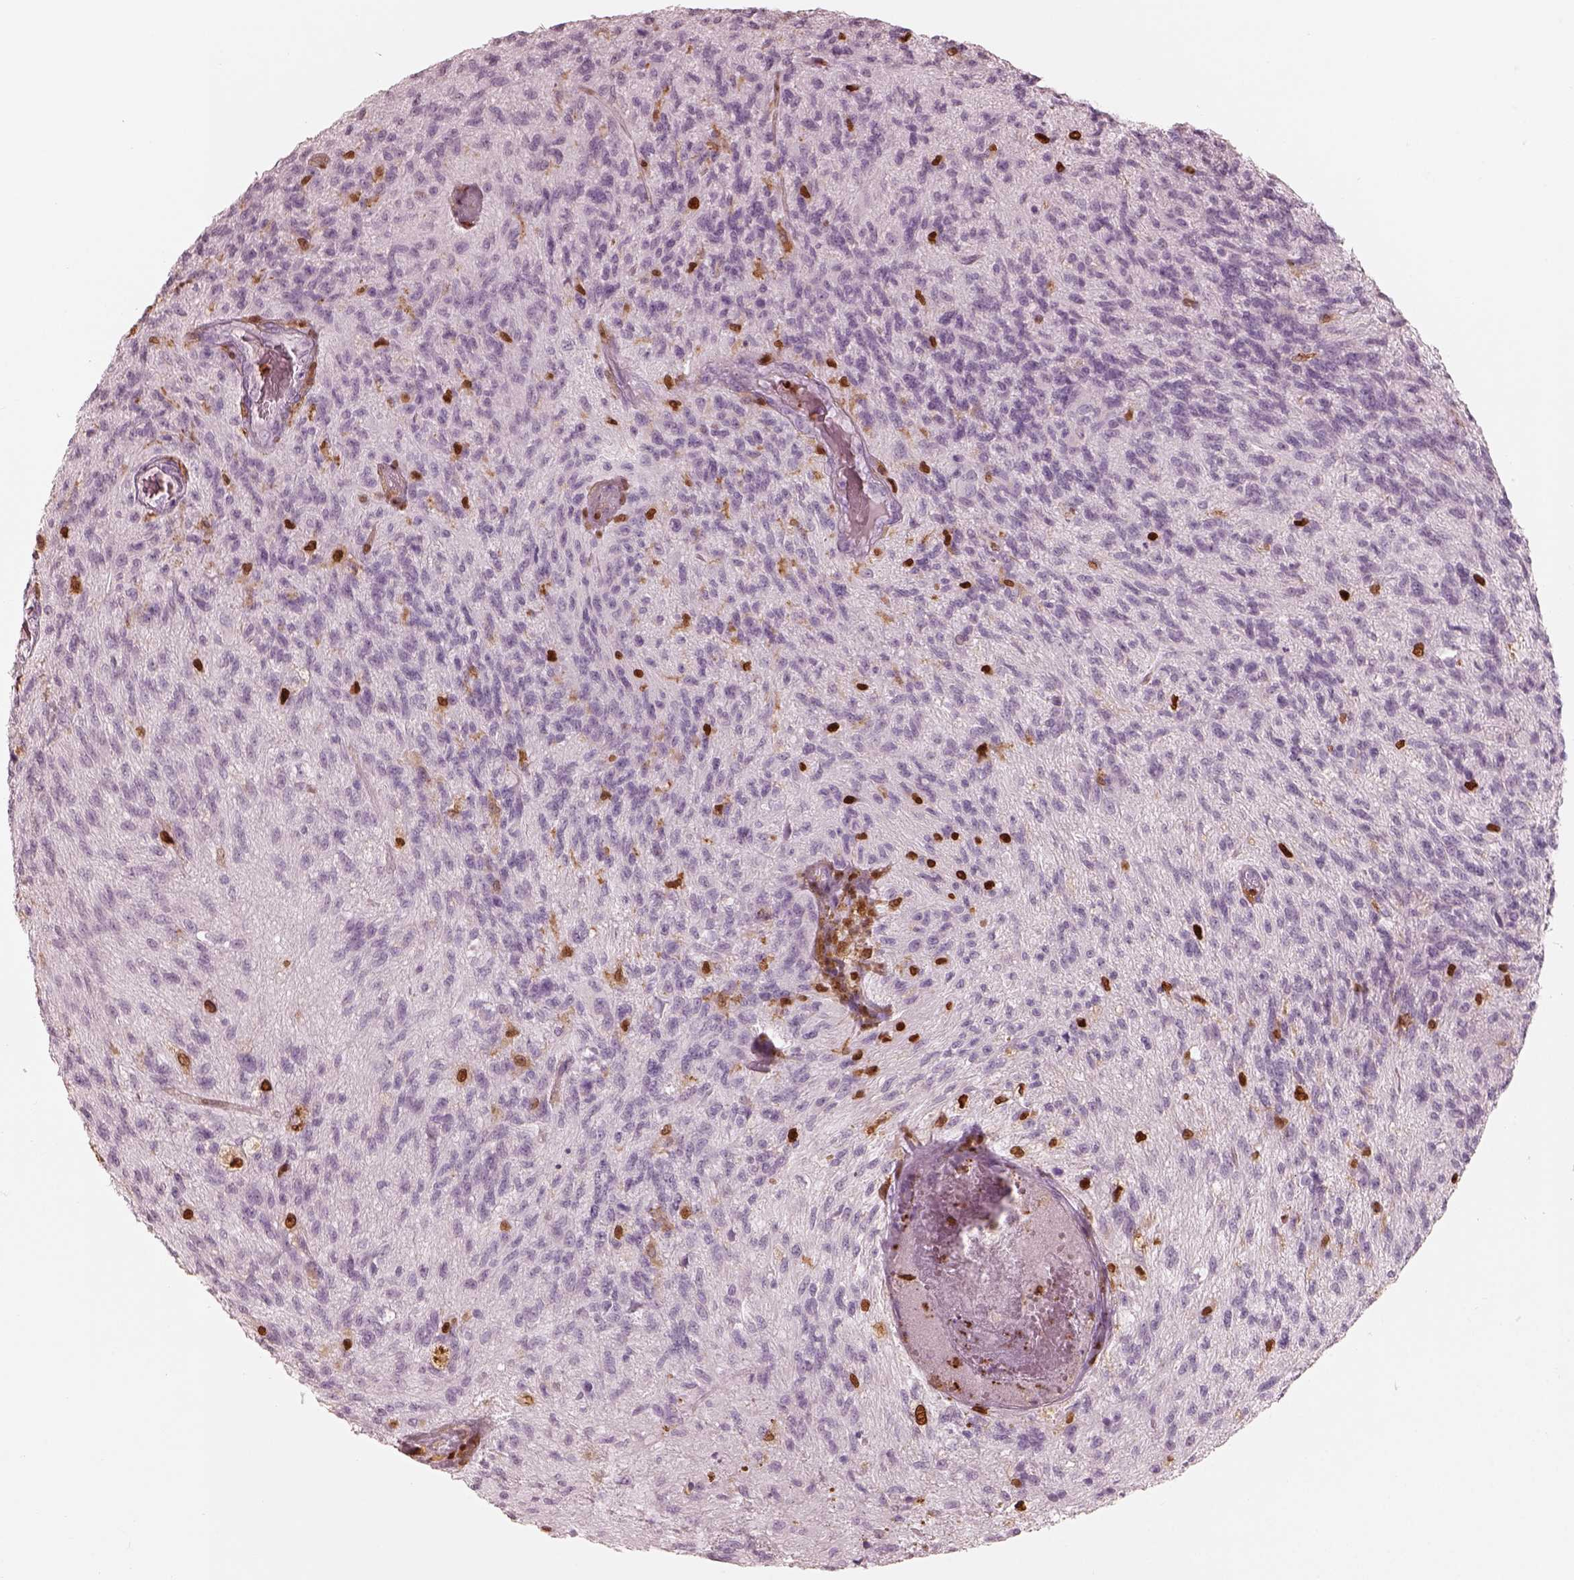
{"staining": {"intensity": "negative", "quantity": "none", "location": "none"}, "tissue": "glioma", "cell_type": "Tumor cells", "image_type": "cancer", "snomed": [{"axis": "morphology", "description": "Glioma, malignant, High grade"}, {"axis": "topography", "description": "Brain"}], "caption": "Malignant high-grade glioma stained for a protein using immunohistochemistry exhibits no expression tumor cells.", "gene": "ALOX5", "patient": {"sex": "male", "age": 56}}